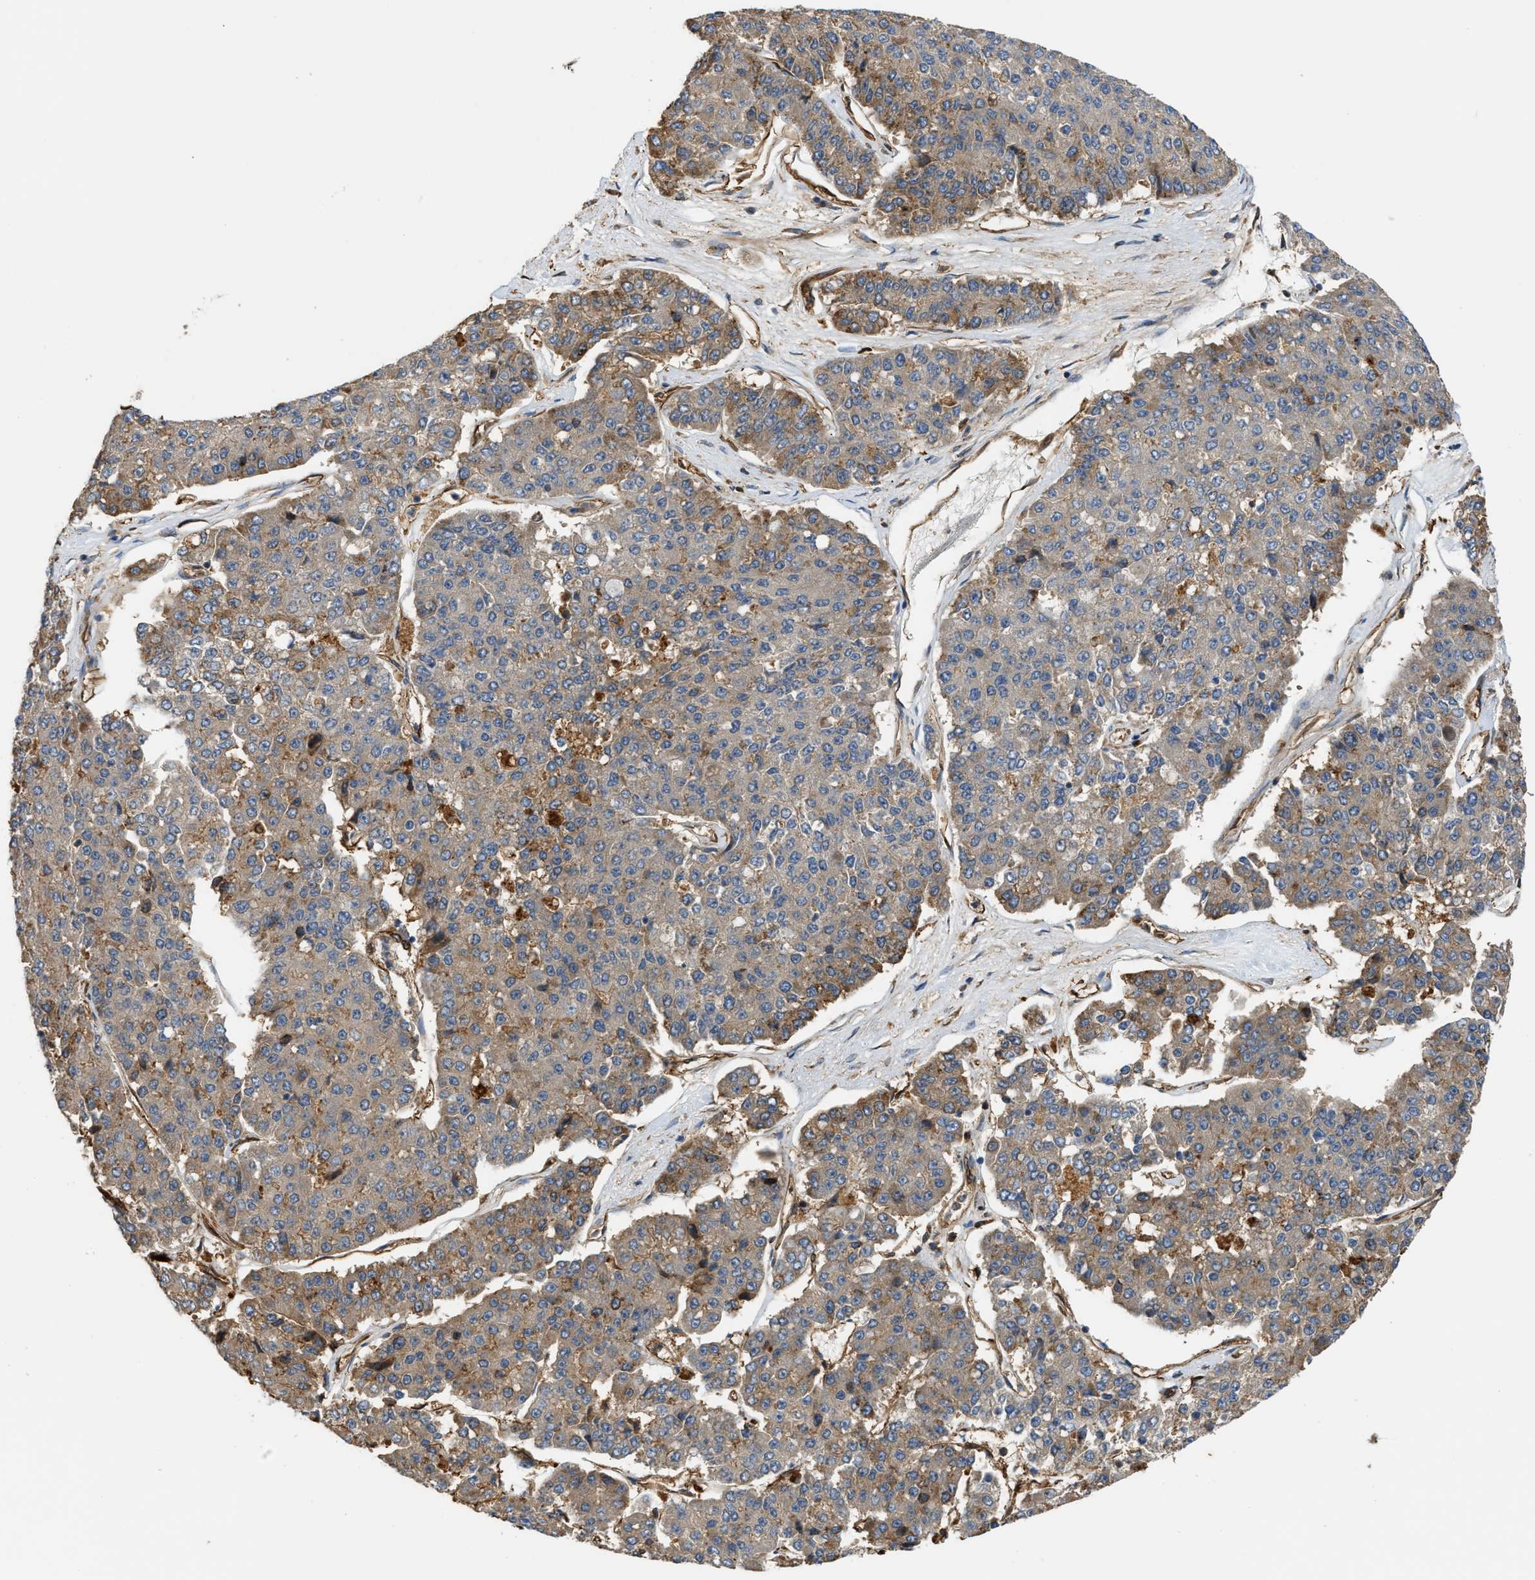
{"staining": {"intensity": "moderate", "quantity": ">75%", "location": "cytoplasmic/membranous"}, "tissue": "pancreatic cancer", "cell_type": "Tumor cells", "image_type": "cancer", "snomed": [{"axis": "morphology", "description": "Adenocarcinoma, NOS"}, {"axis": "topography", "description": "Pancreas"}], "caption": "Immunohistochemistry image of human adenocarcinoma (pancreatic) stained for a protein (brown), which shows medium levels of moderate cytoplasmic/membranous positivity in approximately >75% of tumor cells.", "gene": "DDHD2", "patient": {"sex": "male", "age": 50}}